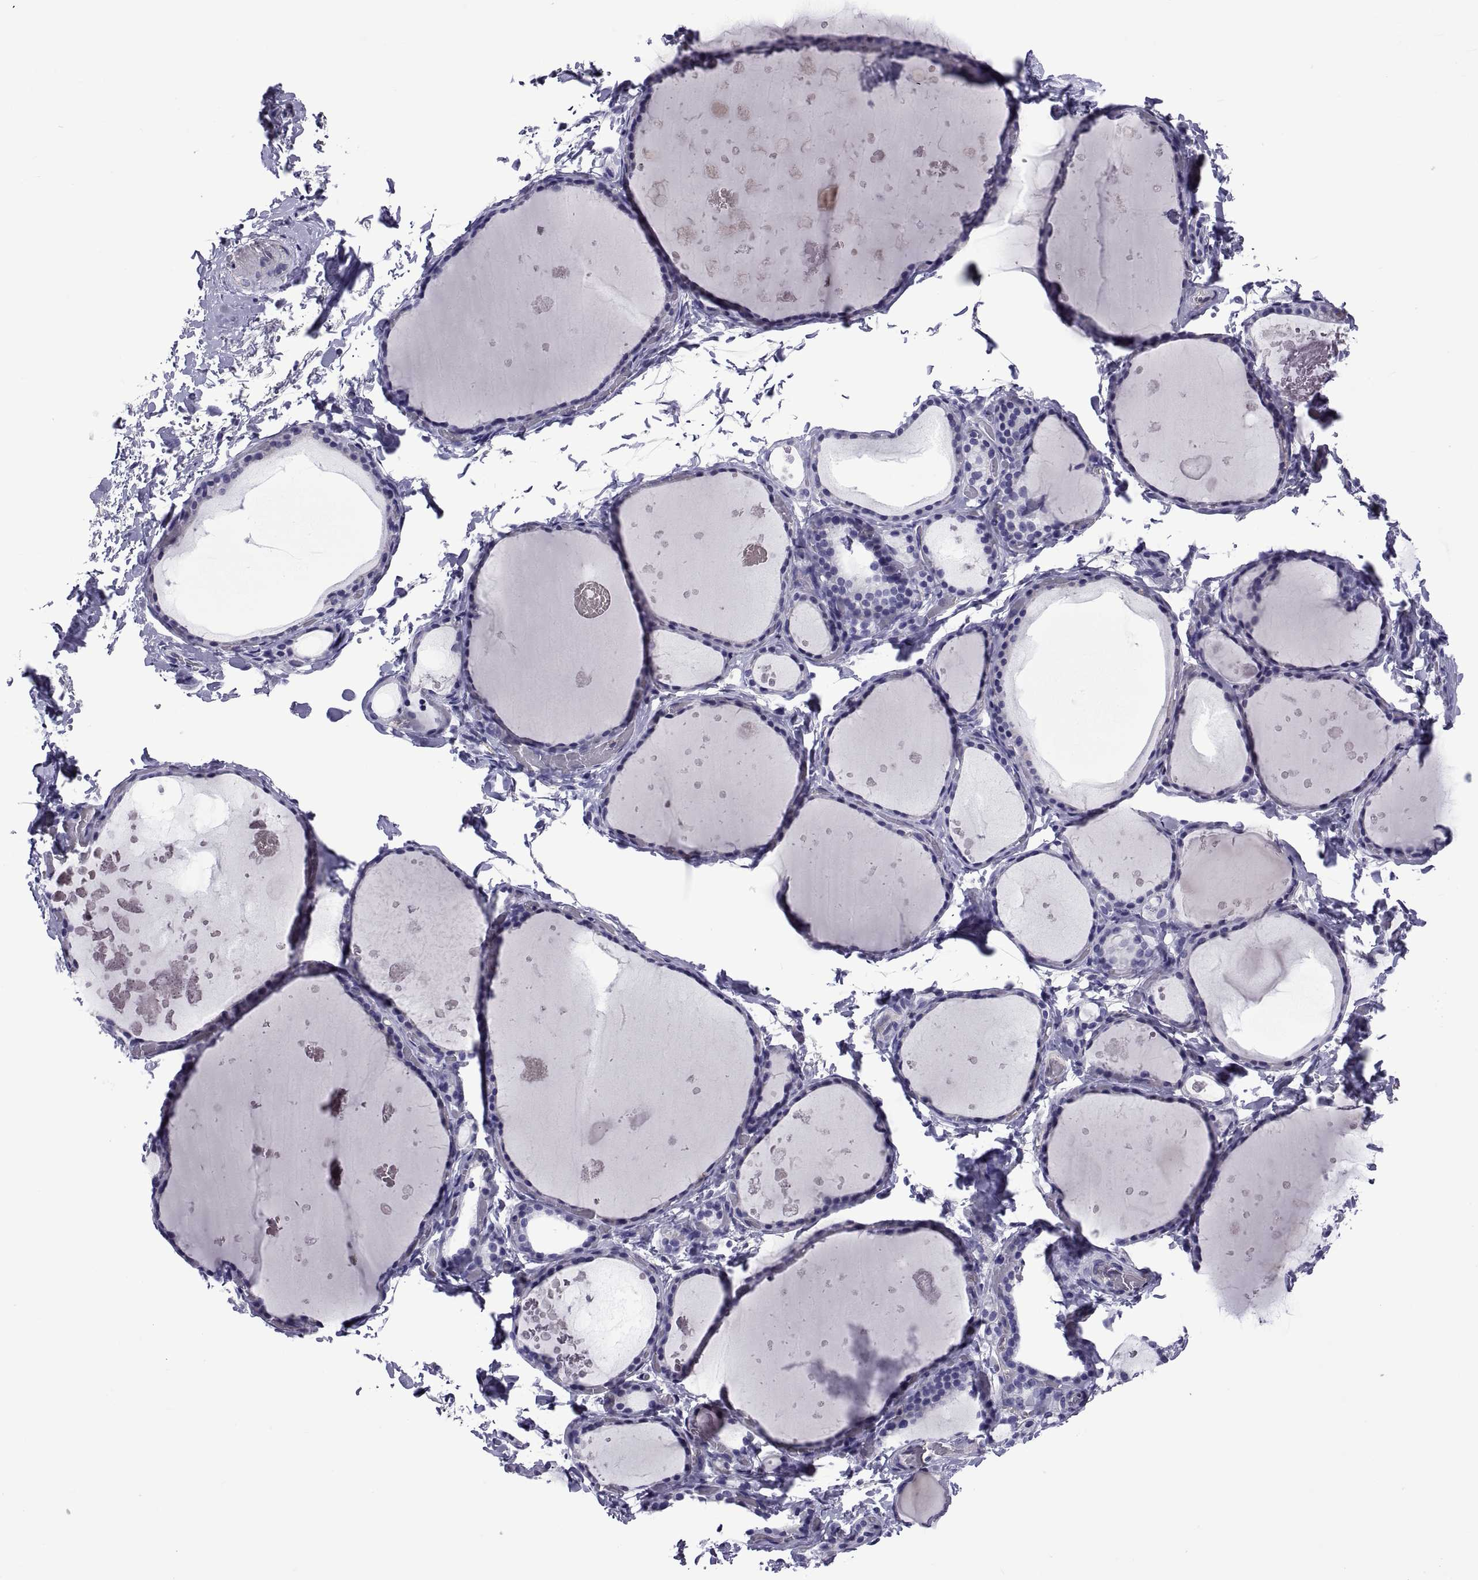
{"staining": {"intensity": "negative", "quantity": "none", "location": "none"}, "tissue": "thyroid gland", "cell_type": "Glandular cells", "image_type": "normal", "snomed": [{"axis": "morphology", "description": "Normal tissue, NOS"}, {"axis": "topography", "description": "Thyroid gland"}], "caption": "Glandular cells show no significant staining in normal thyroid gland. (Immunohistochemistry (ihc), brightfield microscopy, high magnification).", "gene": "LCN9", "patient": {"sex": "female", "age": 56}}